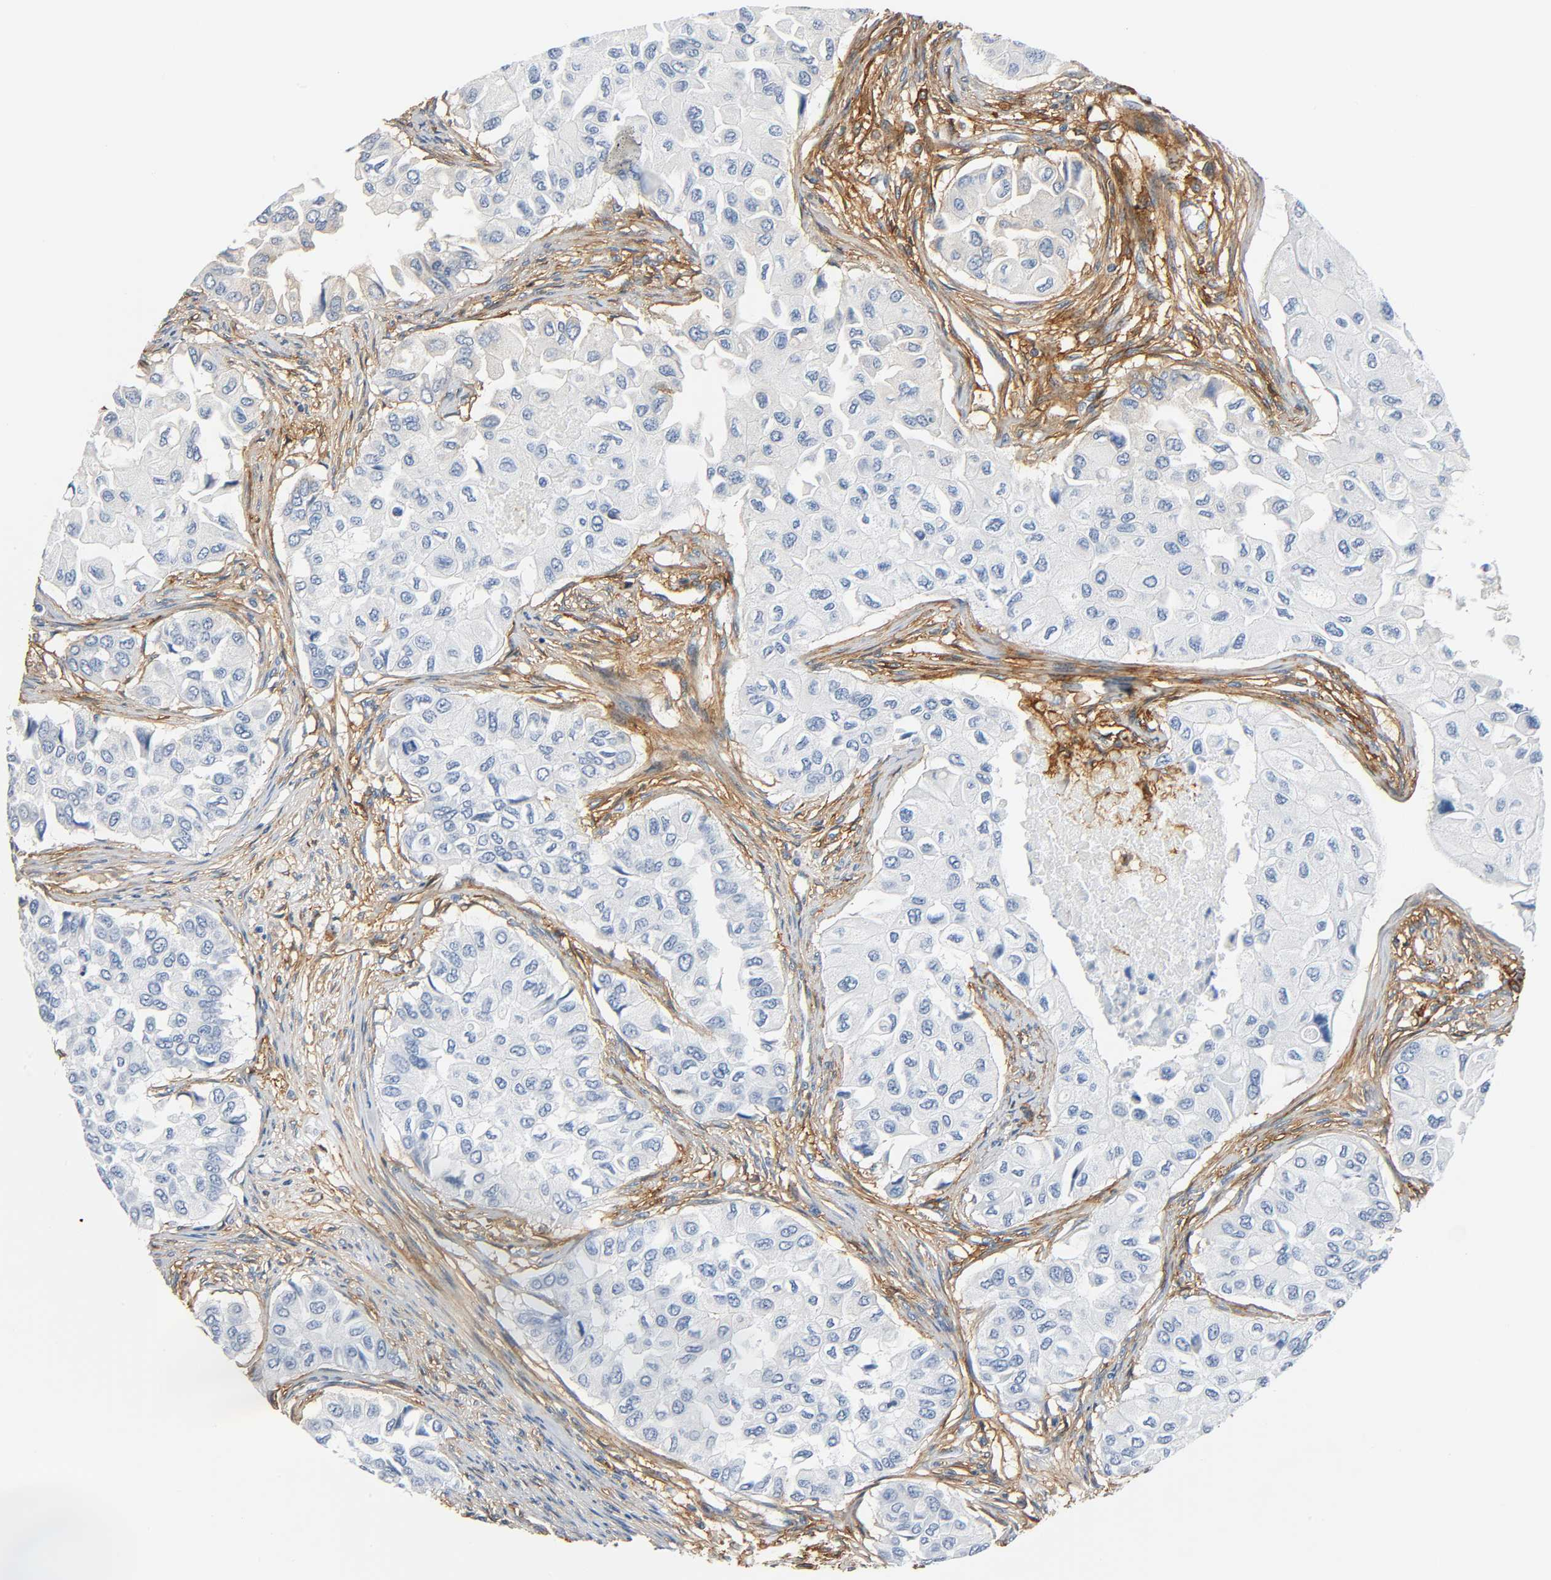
{"staining": {"intensity": "negative", "quantity": "none", "location": "none"}, "tissue": "breast cancer", "cell_type": "Tumor cells", "image_type": "cancer", "snomed": [{"axis": "morphology", "description": "Normal tissue, NOS"}, {"axis": "morphology", "description": "Duct carcinoma"}, {"axis": "topography", "description": "Breast"}], "caption": "A histopathology image of invasive ductal carcinoma (breast) stained for a protein displays no brown staining in tumor cells. (Immunohistochemistry, brightfield microscopy, high magnification).", "gene": "ANPEP", "patient": {"sex": "female", "age": 49}}